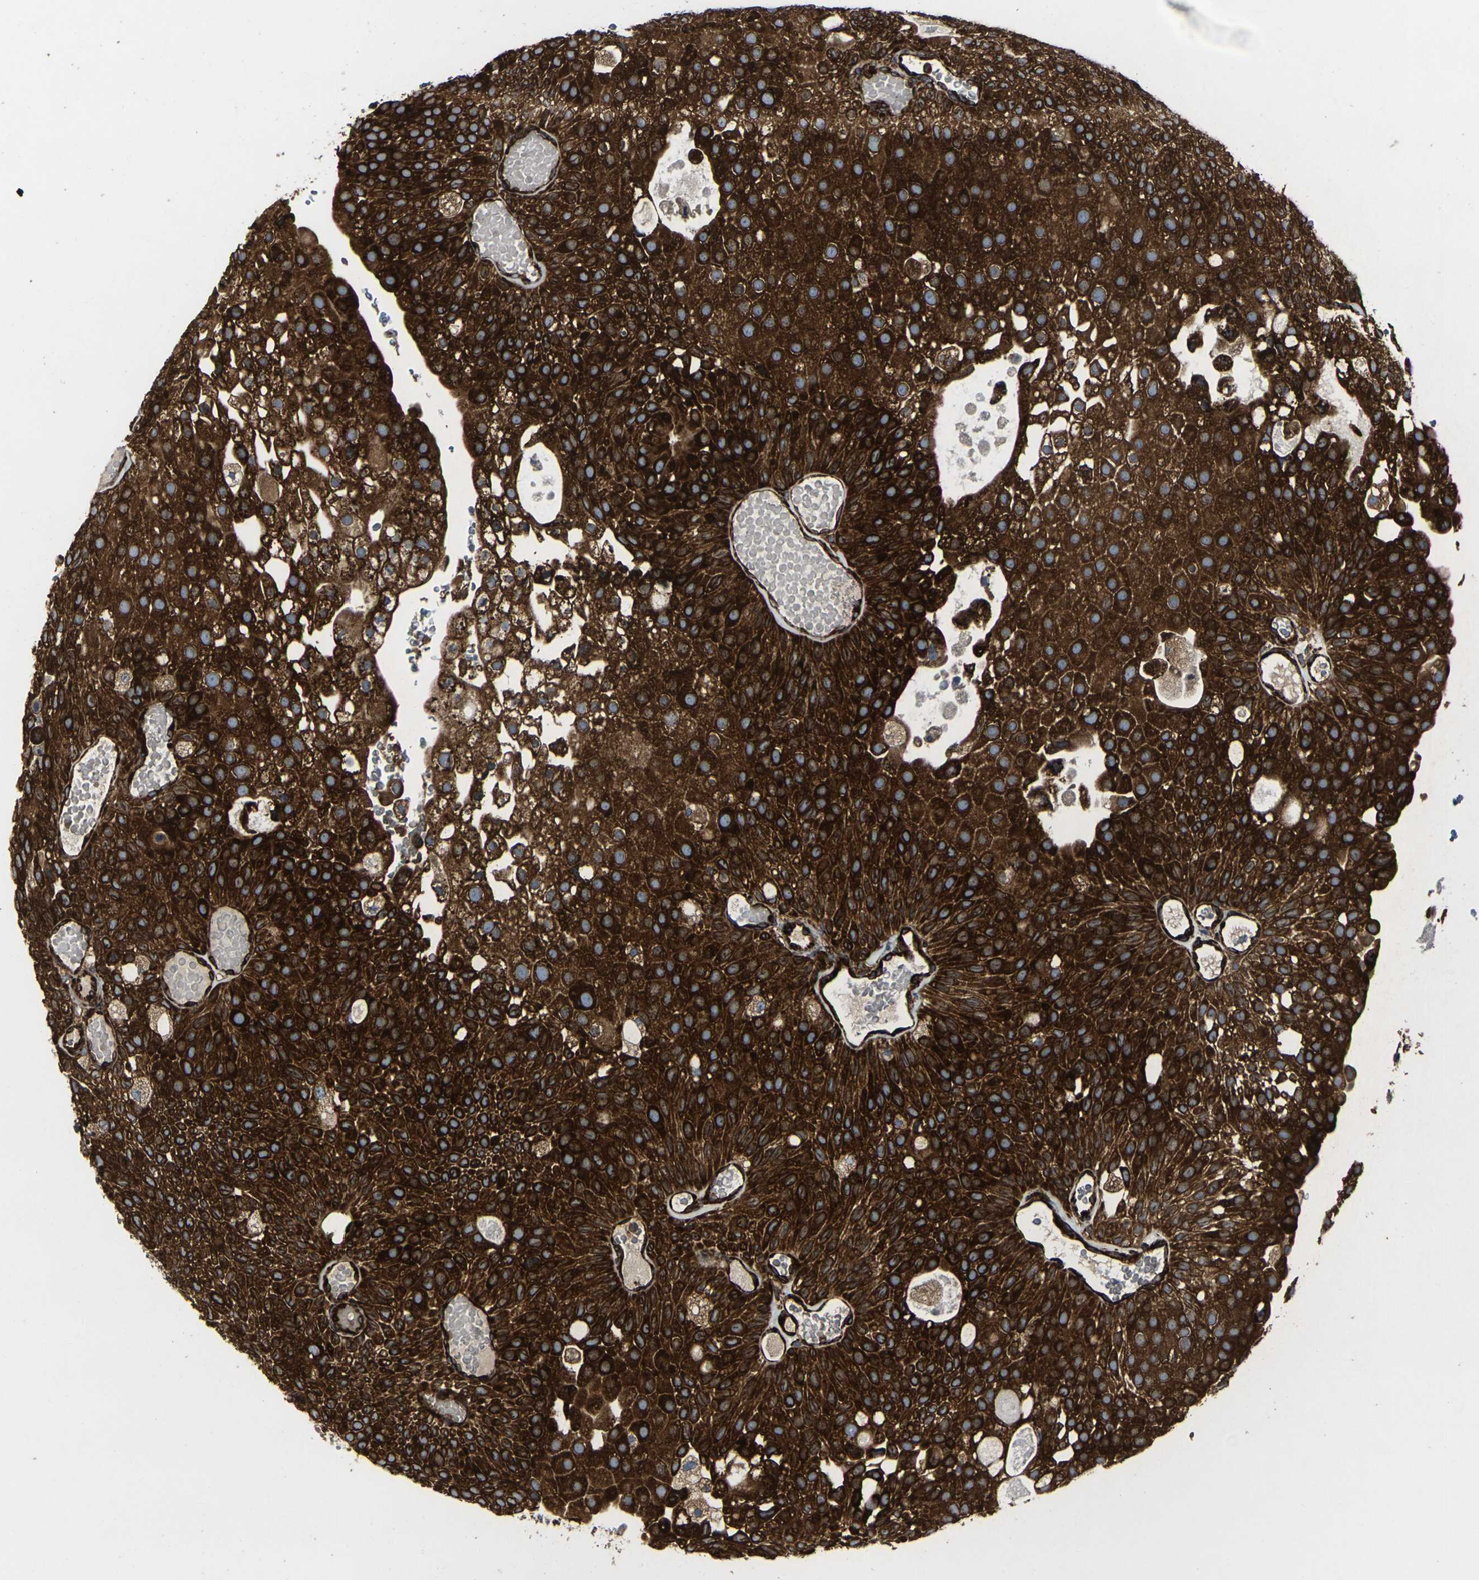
{"staining": {"intensity": "strong", "quantity": ">75%", "location": "cytoplasmic/membranous"}, "tissue": "urothelial cancer", "cell_type": "Tumor cells", "image_type": "cancer", "snomed": [{"axis": "morphology", "description": "Urothelial carcinoma, Low grade"}, {"axis": "topography", "description": "Urinary bladder"}], "caption": "This is an image of immunohistochemistry staining of urothelial carcinoma (low-grade), which shows strong positivity in the cytoplasmic/membranous of tumor cells.", "gene": "MARCHF2", "patient": {"sex": "male", "age": 78}}